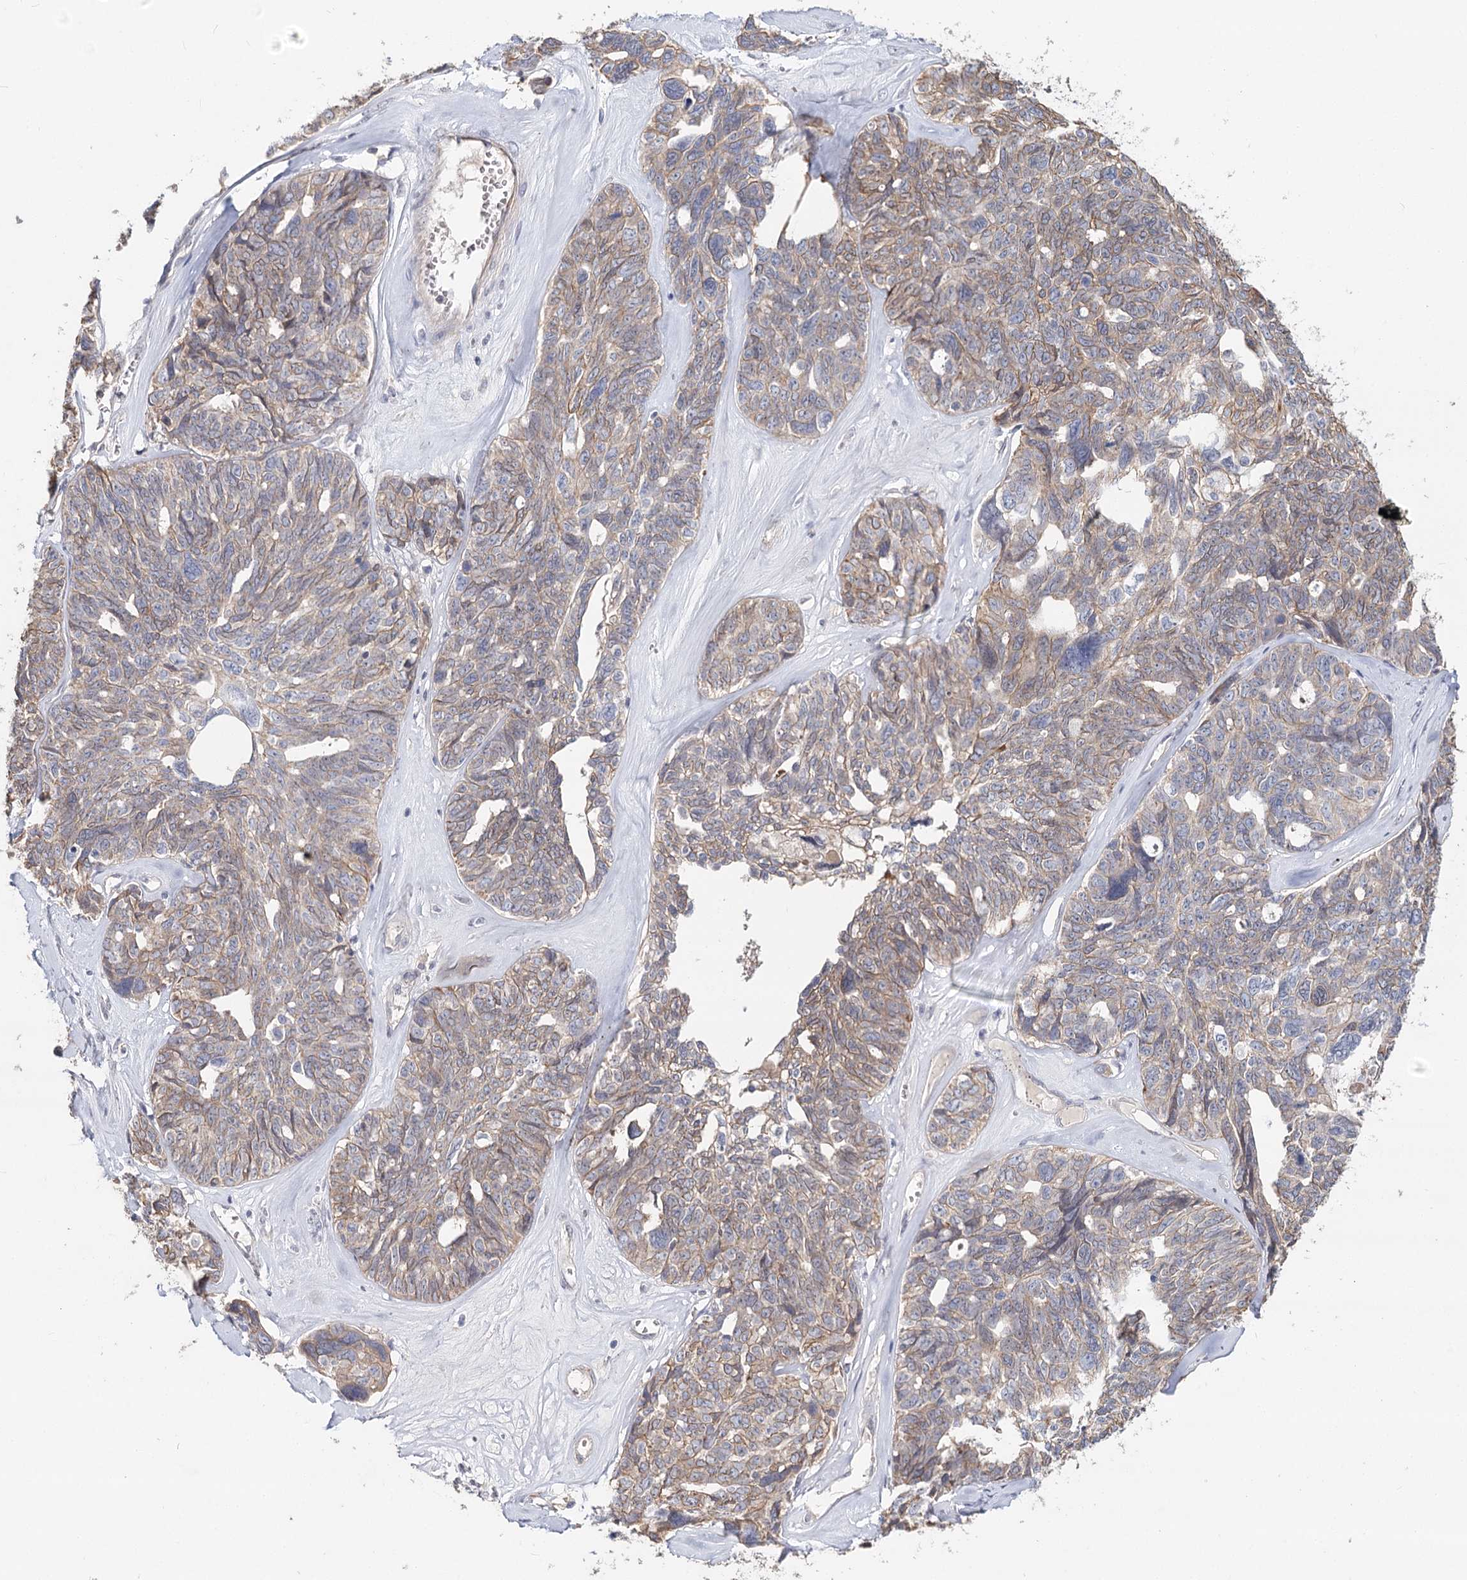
{"staining": {"intensity": "moderate", "quantity": "<25%", "location": "cytoplasmic/membranous"}, "tissue": "ovarian cancer", "cell_type": "Tumor cells", "image_type": "cancer", "snomed": [{"axis": "morphology", "description": "Cystadenocarcinoma, serous, NOS"}, {"axis": "topography", "description": "Ovary"}], "caption": "Serous cystadenocarcinoma (ovarian) stained with a brown dye exhibits moderate cytoplasmic/membranous positive expression in approximately <25% of tumor cells.", "gene": "TMEM218", "patient": {"sex": "female", "age": 79}}